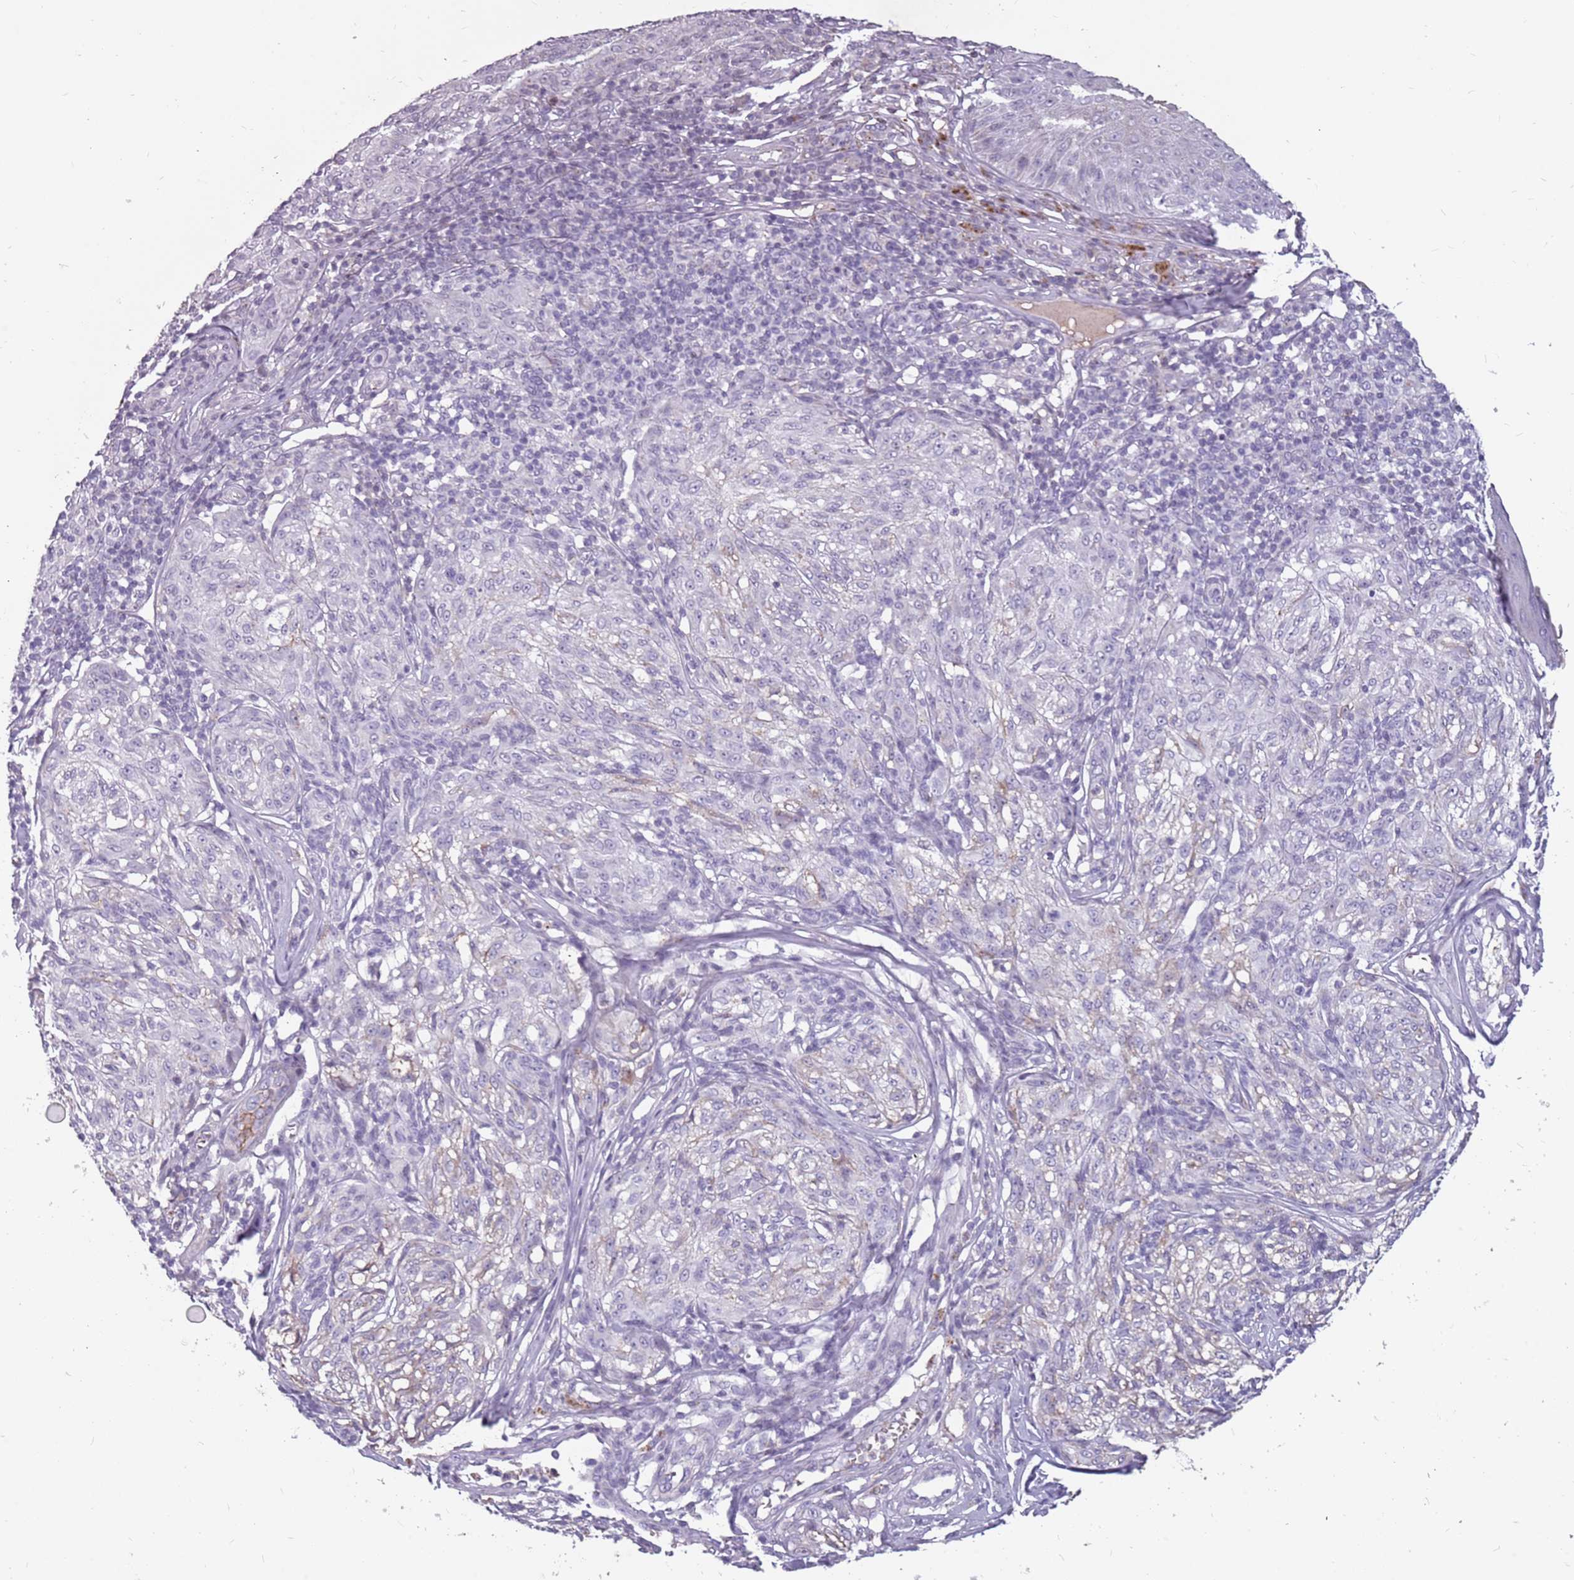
{"staining": {"intensity": "negative", "quantity": "none", "location": "none"}, "tissue": "melanoma", "cell_type": "Tumor cells", "image_type": "cancer", "snomed": [{"axis": "morphology", "description": "Malignant melanoma, NOS"}, {"axis": "topography", "description": "Skin"}], "caption": "There is no significant positivity in tumor cells of melanoma.", "gene": "NEK6", "patient": {"sex": "female", "age": 63}}